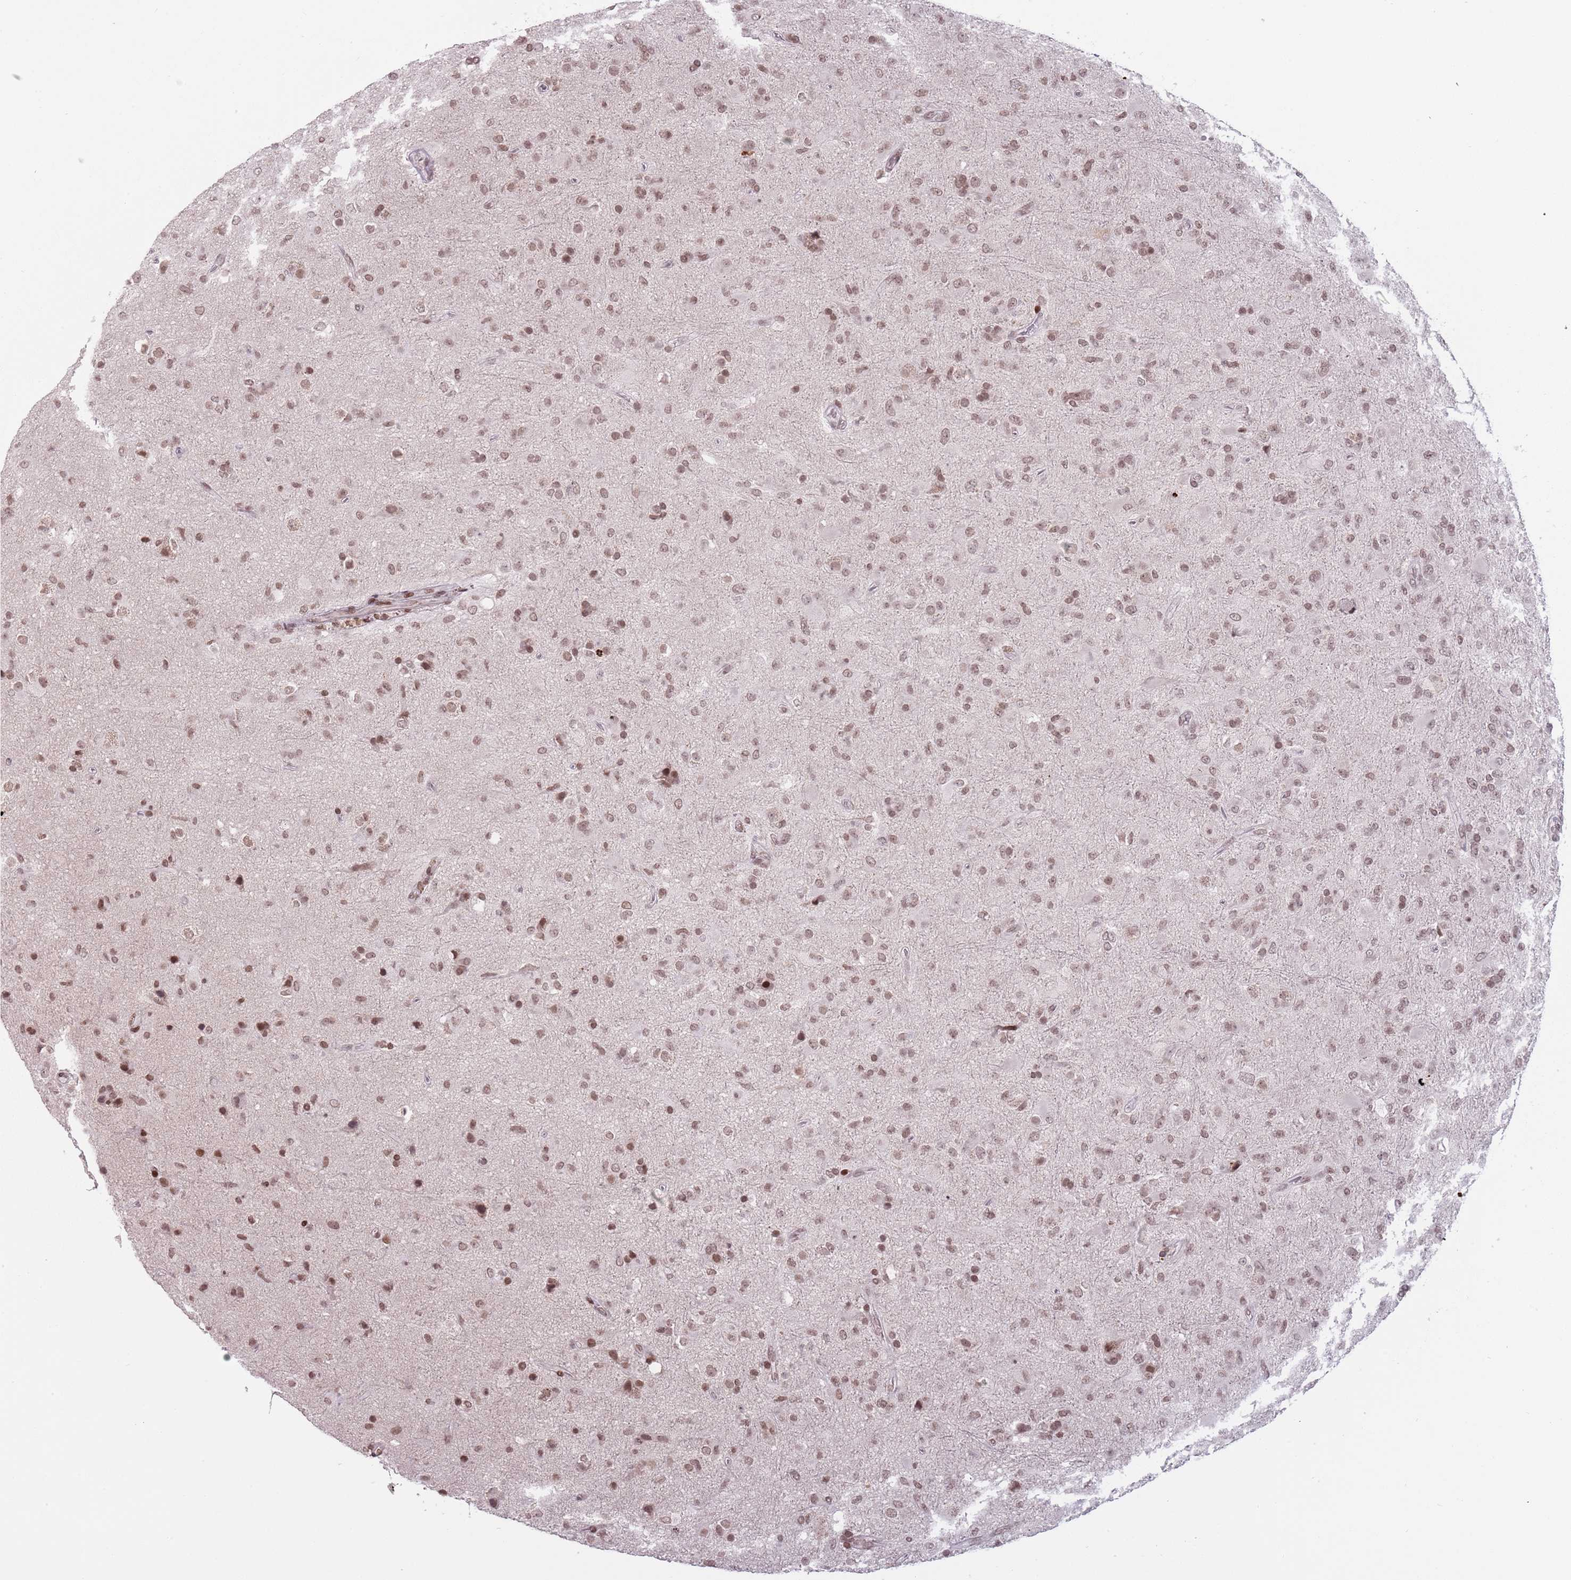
{"staining": {"intensity": "moderate", "quantity": ">75%", "location": "nuclear"}, "tissue": "glioma", "cell_type": "Tumor cells", "image_type": "cancer", "snomed": [{"axis": "morphology", "description": "Glioma, malignant, Low grade"}, {"axis": "topography", "description": "Brain"}], "caption": "Protein staining of malignant low-grade glioma tissue exhibits moderate nuclear positivity in approximately >75% of tumor cells. Using DAB (brown) and hematoxylin (blue) stains, captured at high magnification using brightfield microscopy.", "gene": "SH3RF3", "patient": {"sex": "male", "age": 65}}